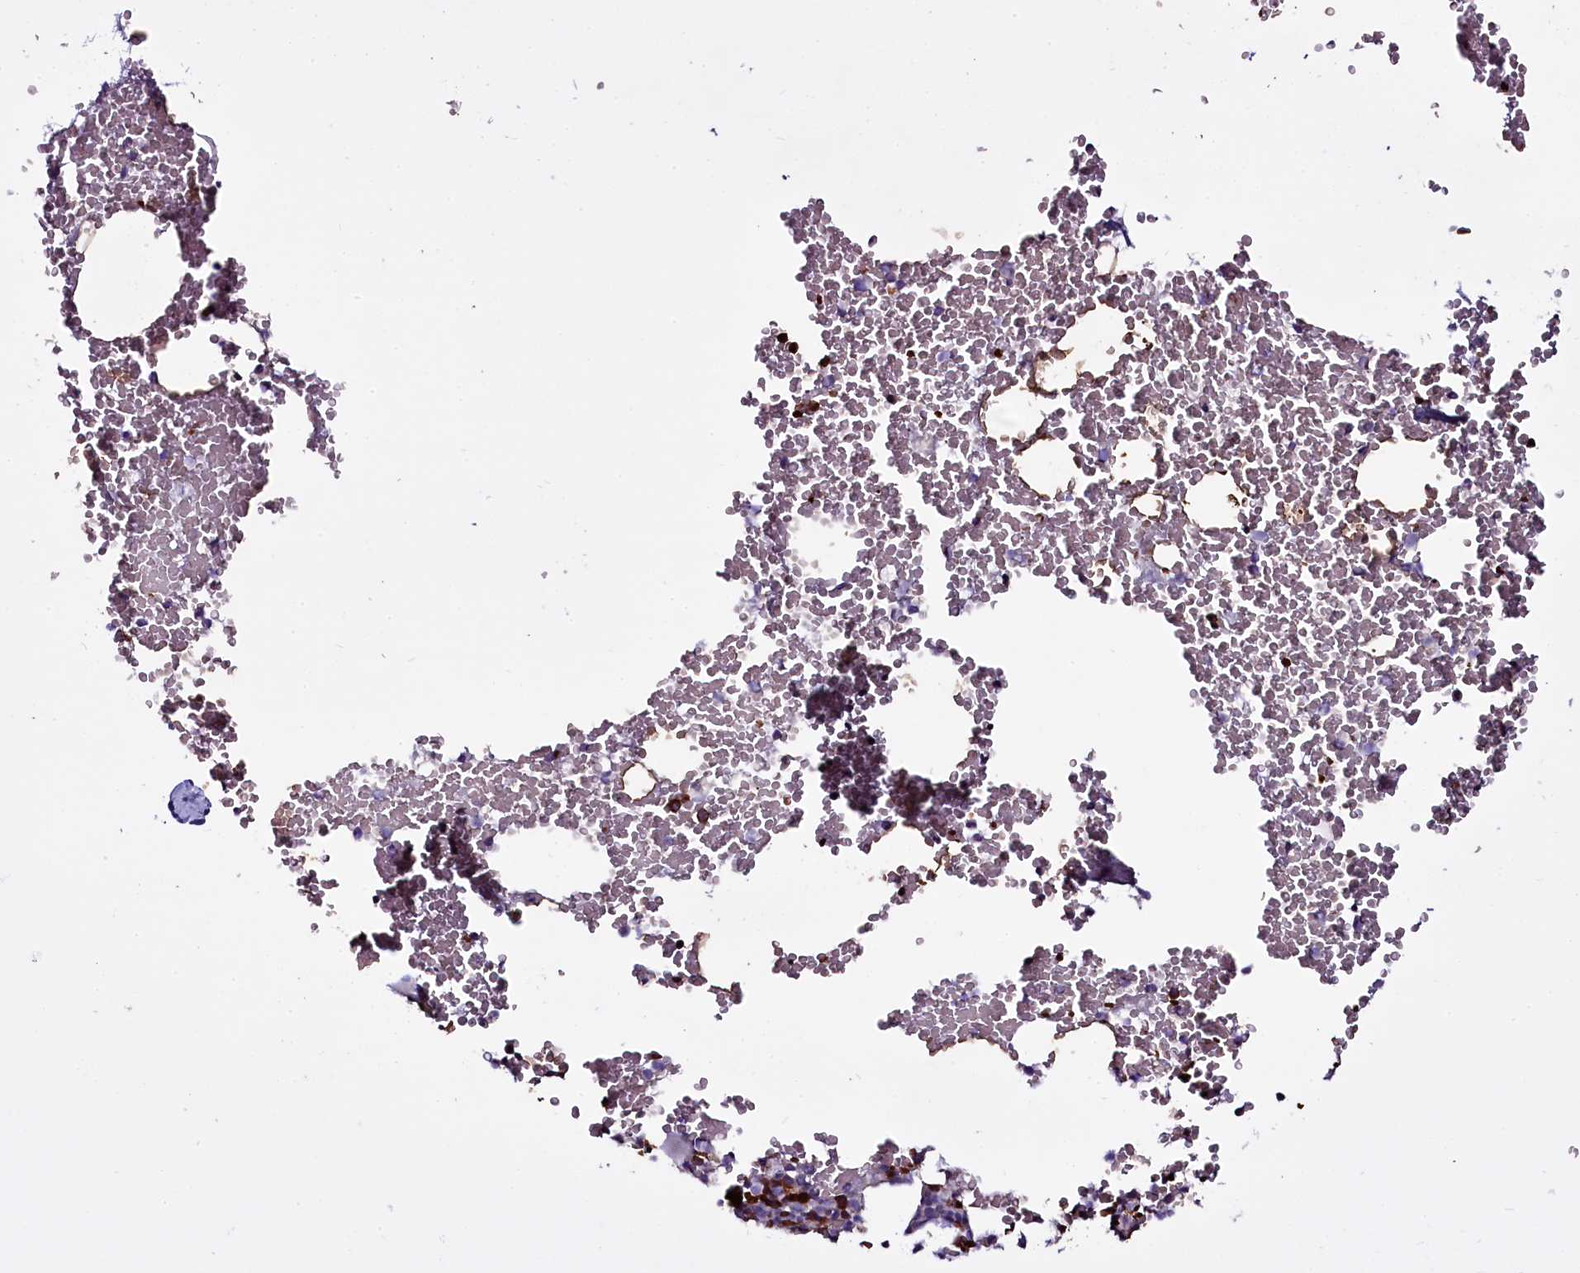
{"staining": {"intensity": "negative", "quantity": "none", "location": "none"}, "tissue": "bone marrow", "cell_type": "Hematopoietic cells", "image_type": "normal", "snomed": [{"axis": "morphology", "description": "Normal tissue, NOS"}, {"axis": "morphology", "description": "Inflammation, NOS"}, {"axis": "topography", "description": "Bone marrow"}], "caption": "This is a micrograph of IHC staining of unremarkable bone marrow, which shows no staining in hematopoietic cells. The staining was performed using DAB (3,3'-diaminobenzidine) to visualize the protein expression in brown, while the nuclei were stained in blue with hematoxylin (Magnification: 20x).", "gene": "MEX3C", "patient": {"sex": "female", "age": 78}}